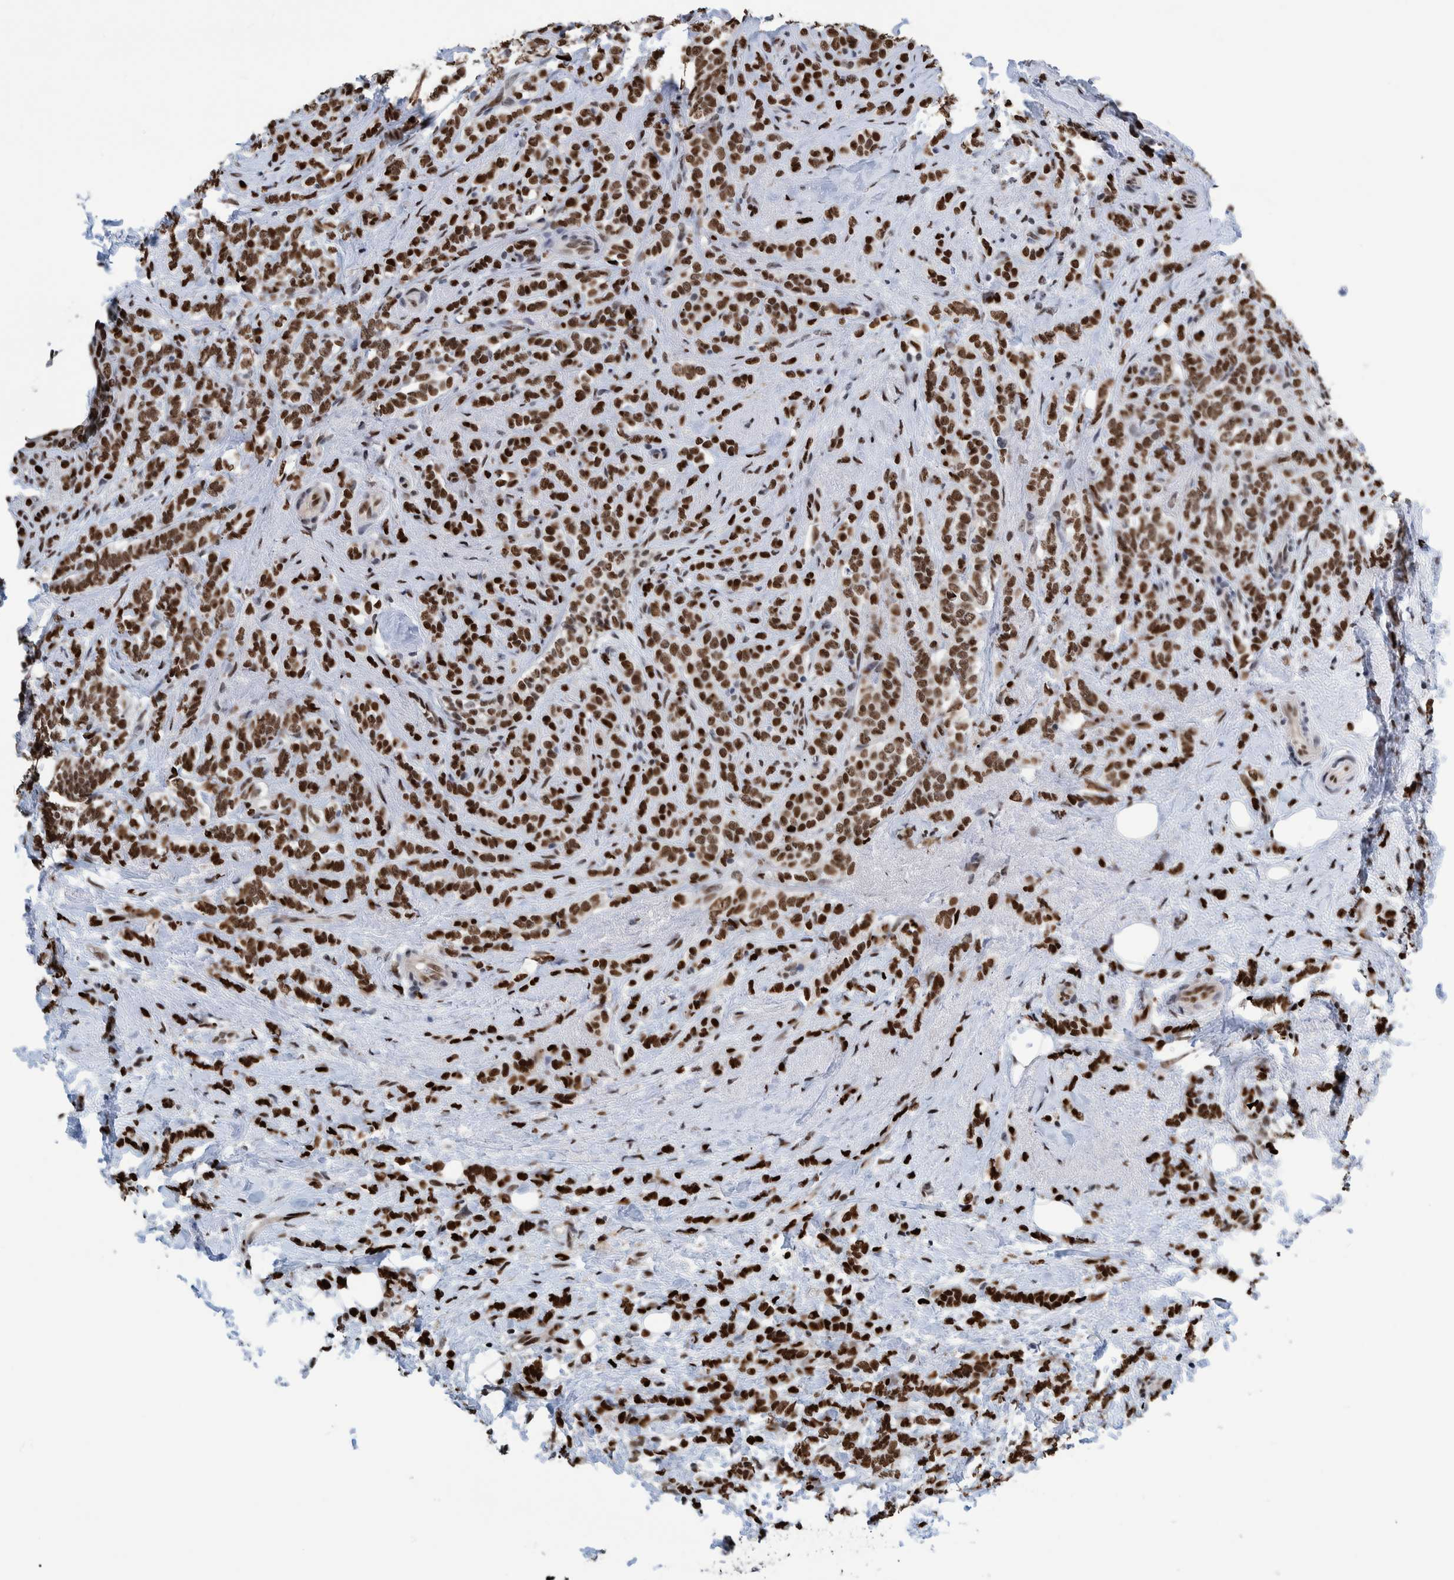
{"staining": {"intensity": "strong", "quantity": ">75%", "location": "nuclear"}, "tissue": "breast cancer", "cell_type": "Tumor cells", "image_type": "cancer", "snomed": [{"axis": "morphology", "description": "Lobular carcinoma"}, {"axis": "topography", "description": "Breast"}], "caption": "Breast cancer stained for a protein exhibits strong nuclear positivity in tumor cells.", "gene": "HEATR9", "patient": {"sex": "female", "age": 50}}